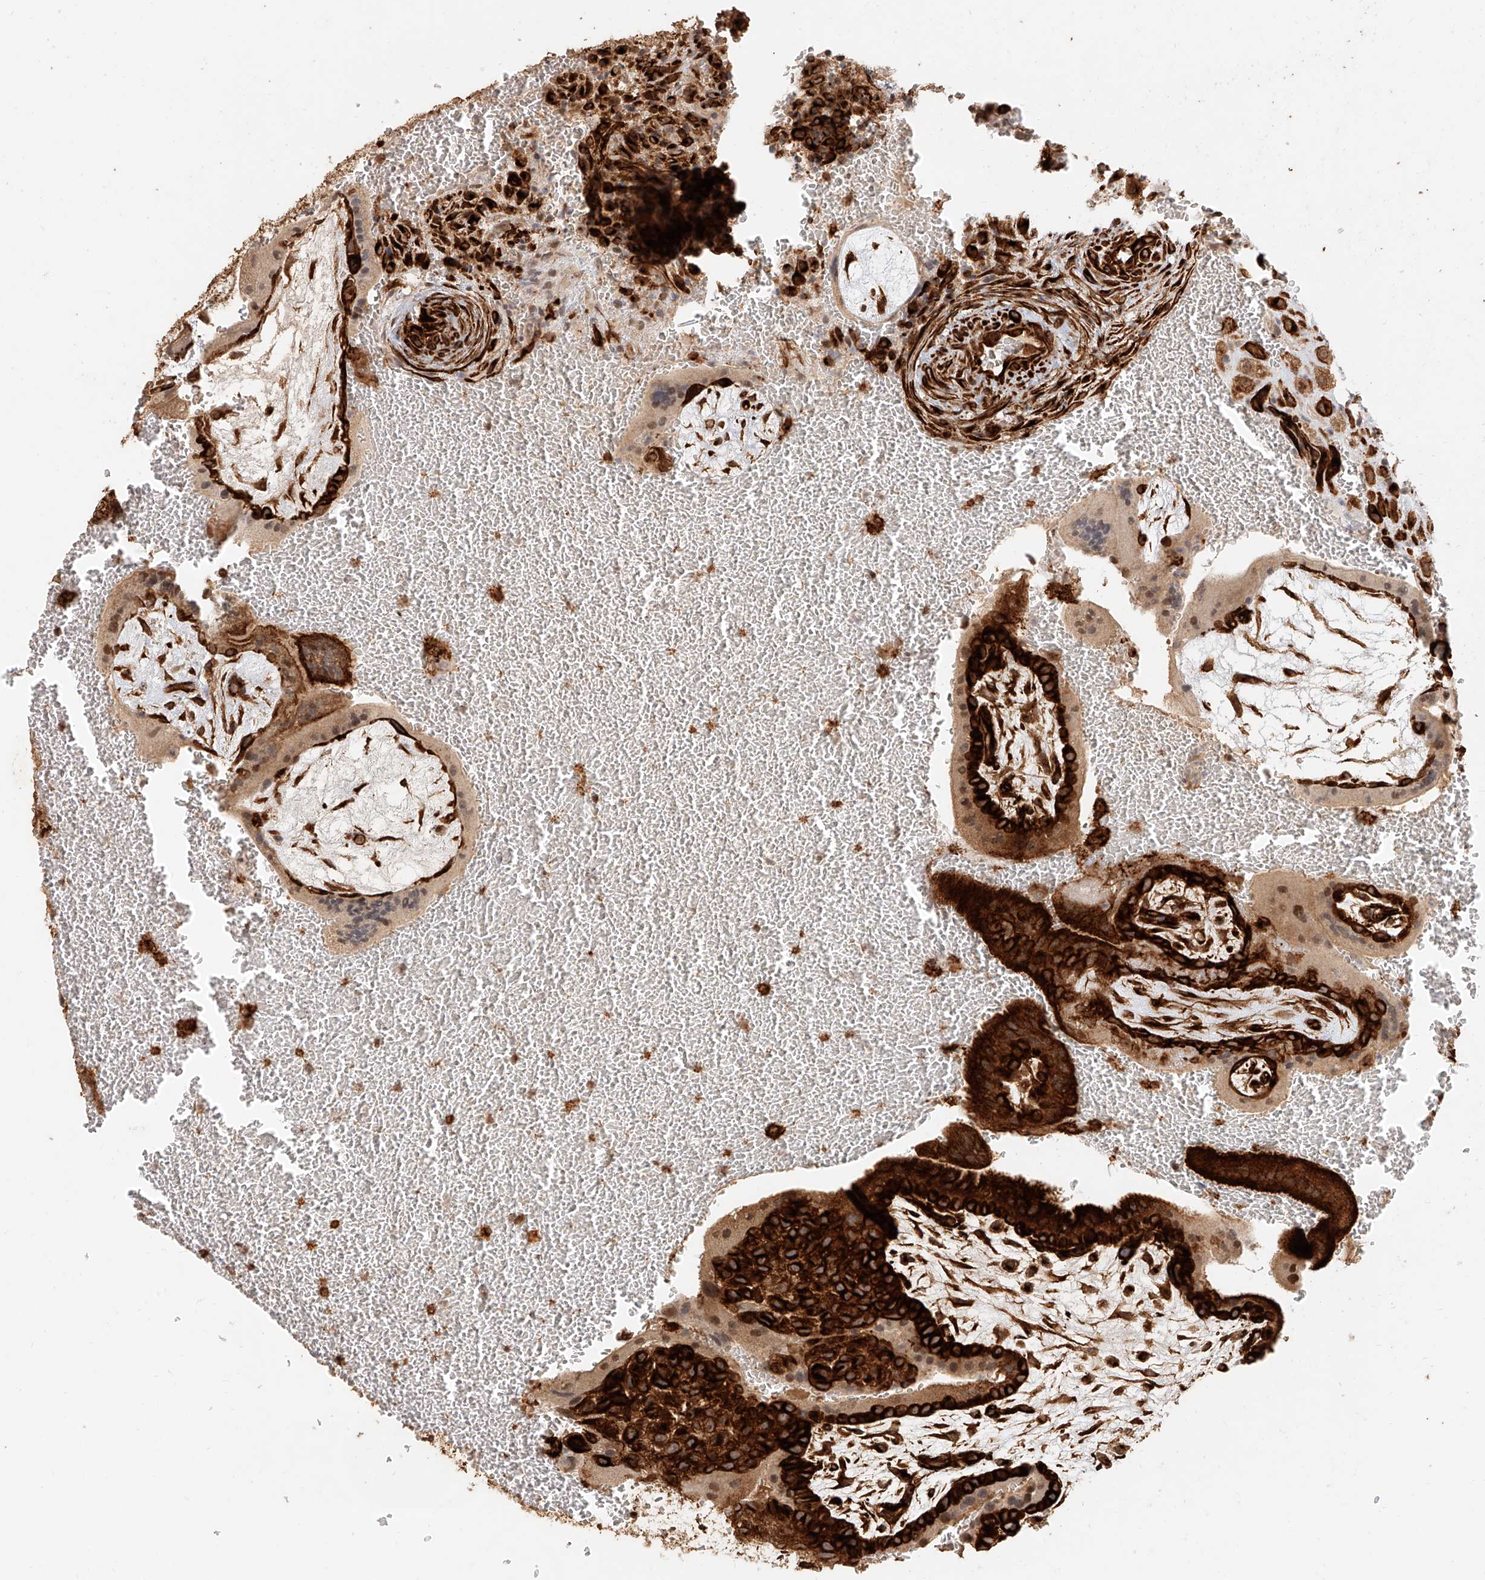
{"staining": {"intensity": "strong", "quantity": ">75%", "location": "cytoplasmic/membranous,nuclear"}, "tissue": "placenta", "cell_type": "Trophoblastic cells", "image_type": "normal", "snomed": [{"axis": "morphology", "description": "Normal tissue, NOS"}, {"axis": "topography", "description": "Placenta"}], "caption": "A micrograph of human placenta stained for a protein demonstrates strong cytoplasmic/membranous,nuclear brown staining in trophoblastic cells.", "gene": "NAP1L1", "patient": {"sex": "female", "age": 35}}